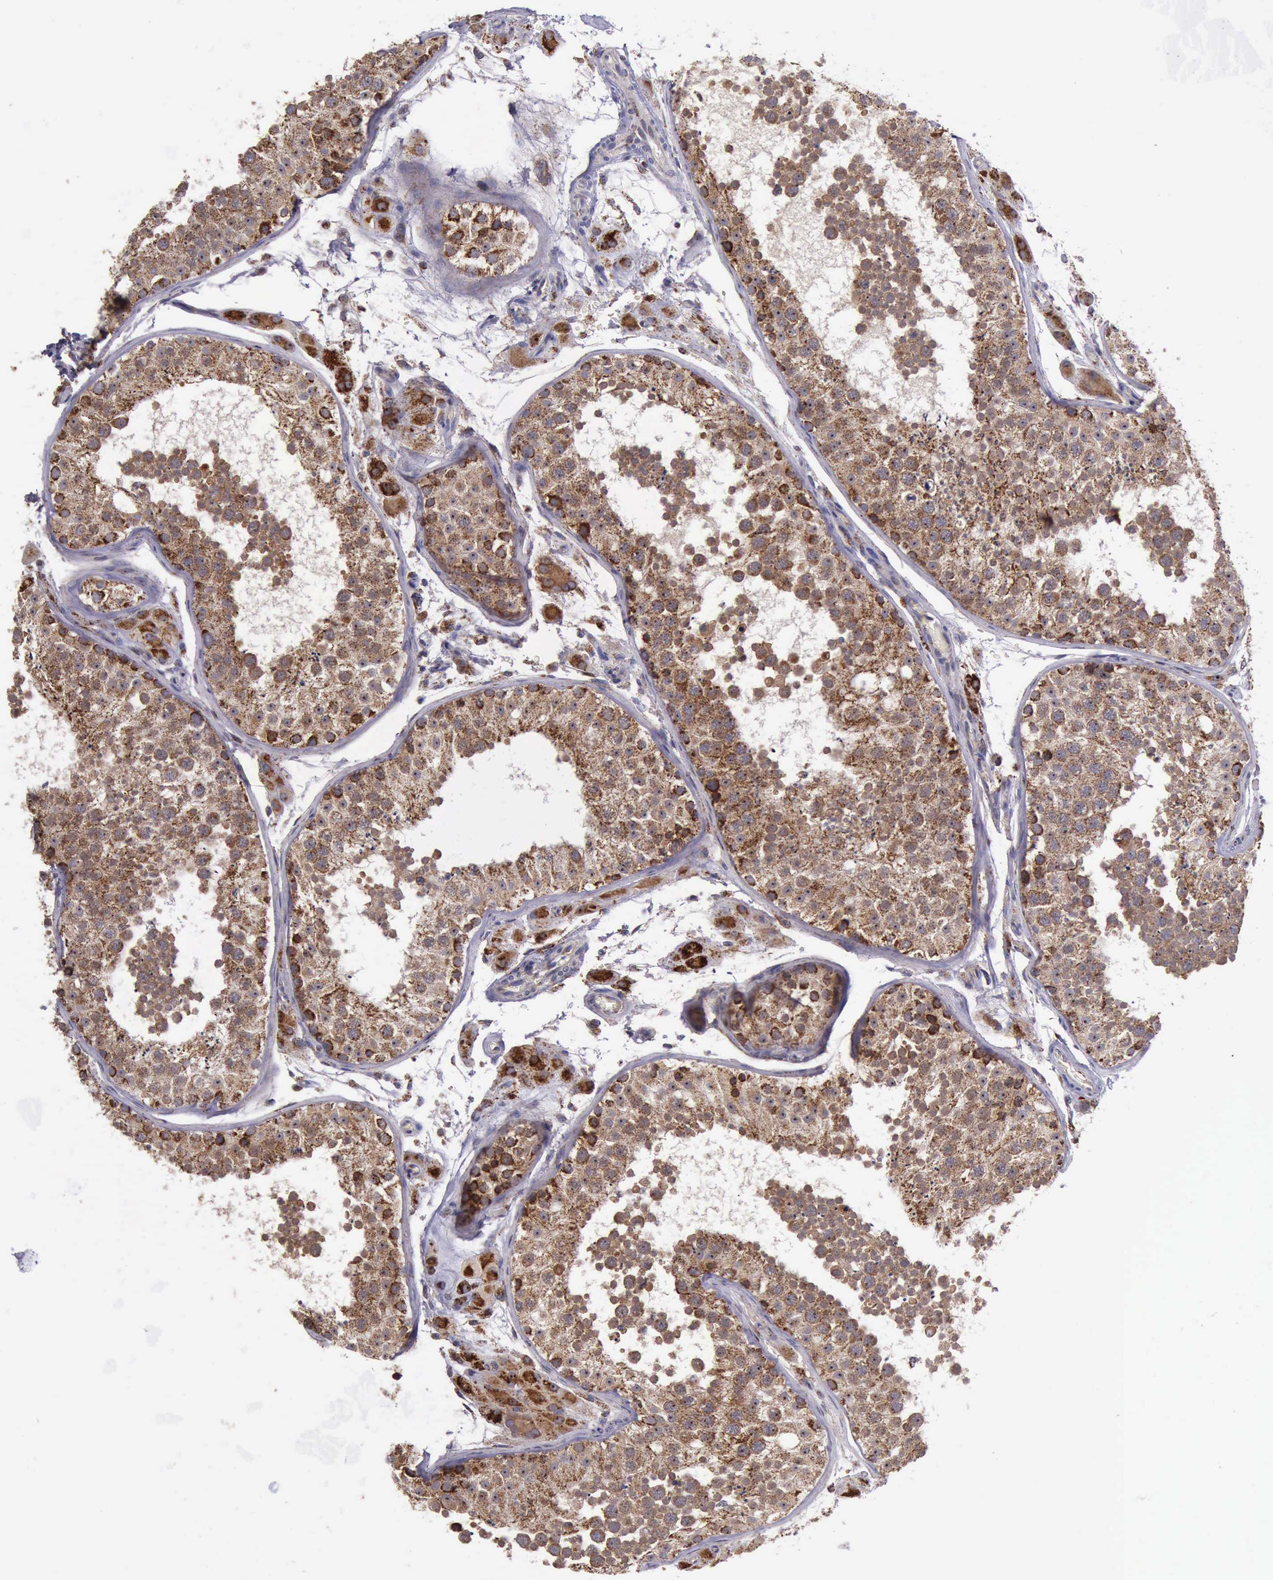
{"staining": {"intensity": "moderate", "quantity": ">75%", "location": "cytoplasmic/membranous"}, "tissue": "testis", "cell_type": "Cells in seminiferous ducts", "image_type": "normal", "snomed": [{"axis": "morphology", "description": "Normal tissue, NOS"}, {"axis": "topography", "description": "Testis"}], "caption": "About >75% of cells in seminiferous ducts in benign human testis display moderate cytoplasmic/membranous protein positivity as visualized by brown immunohistochemical staining.", "gene": "TXN2", "patient": {"sex": "male", "age": 26}}